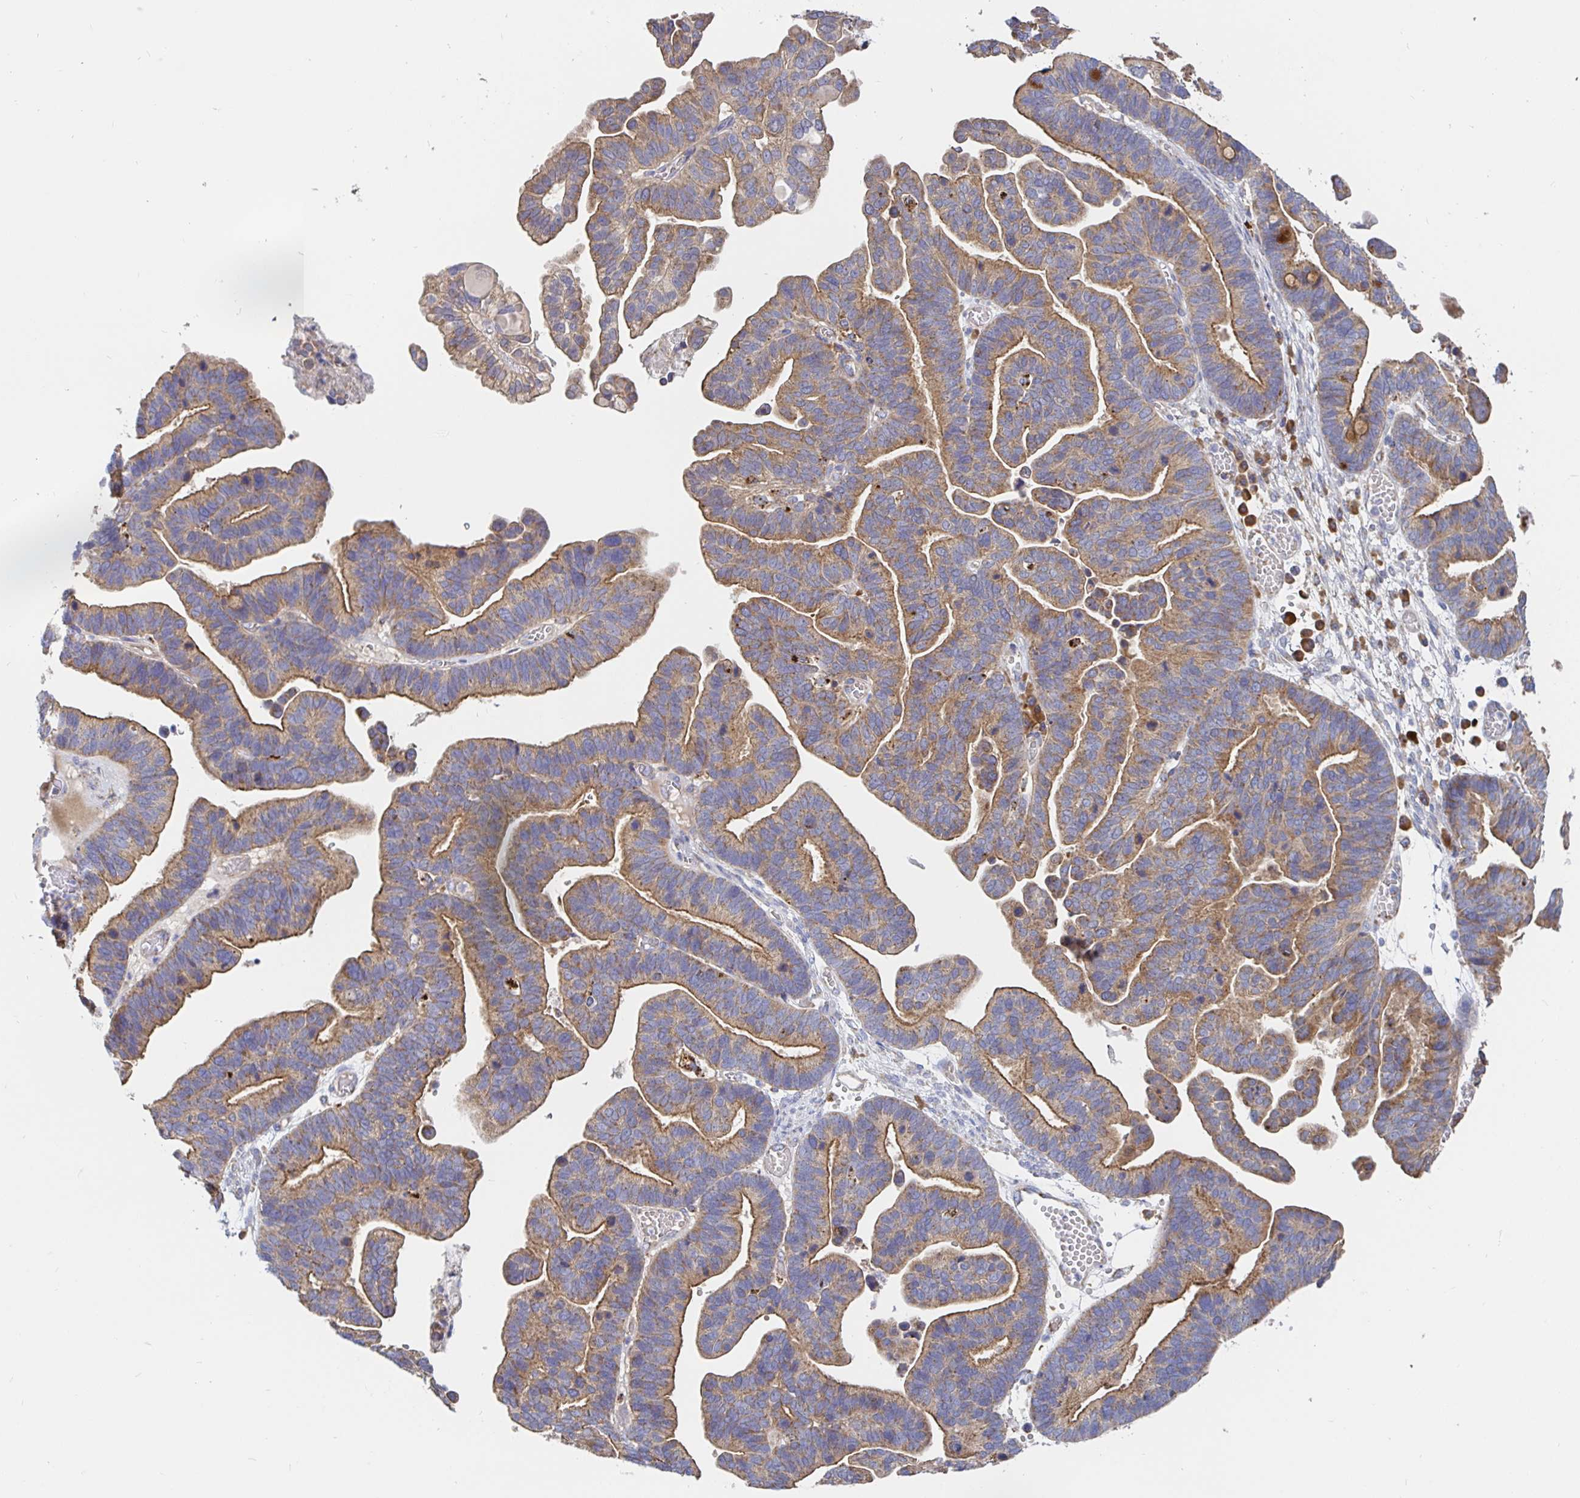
{"staining": {"intensity": "moderate", "quantity": ">75%", "location": "cytoplasmic/membranous"}, "tissue": "ovarian cancer", "cell_type": "Tumor cells", "image_type": "cancer", "snomed": [{"axis": "morphology", "description": "Cystadenocarcinoma, serous, NOS"}, {"axis": "topography", "description": "Ovary"}], "caption": "Tumor cells exhibit medium levels of moderate cytoplasmic/membranous expression in approximately >75% of cells in human serous cystadenocarcinoma (ovarian).", "gene": "PRDX3", "patient": {"sex": "female", "age": 56}}